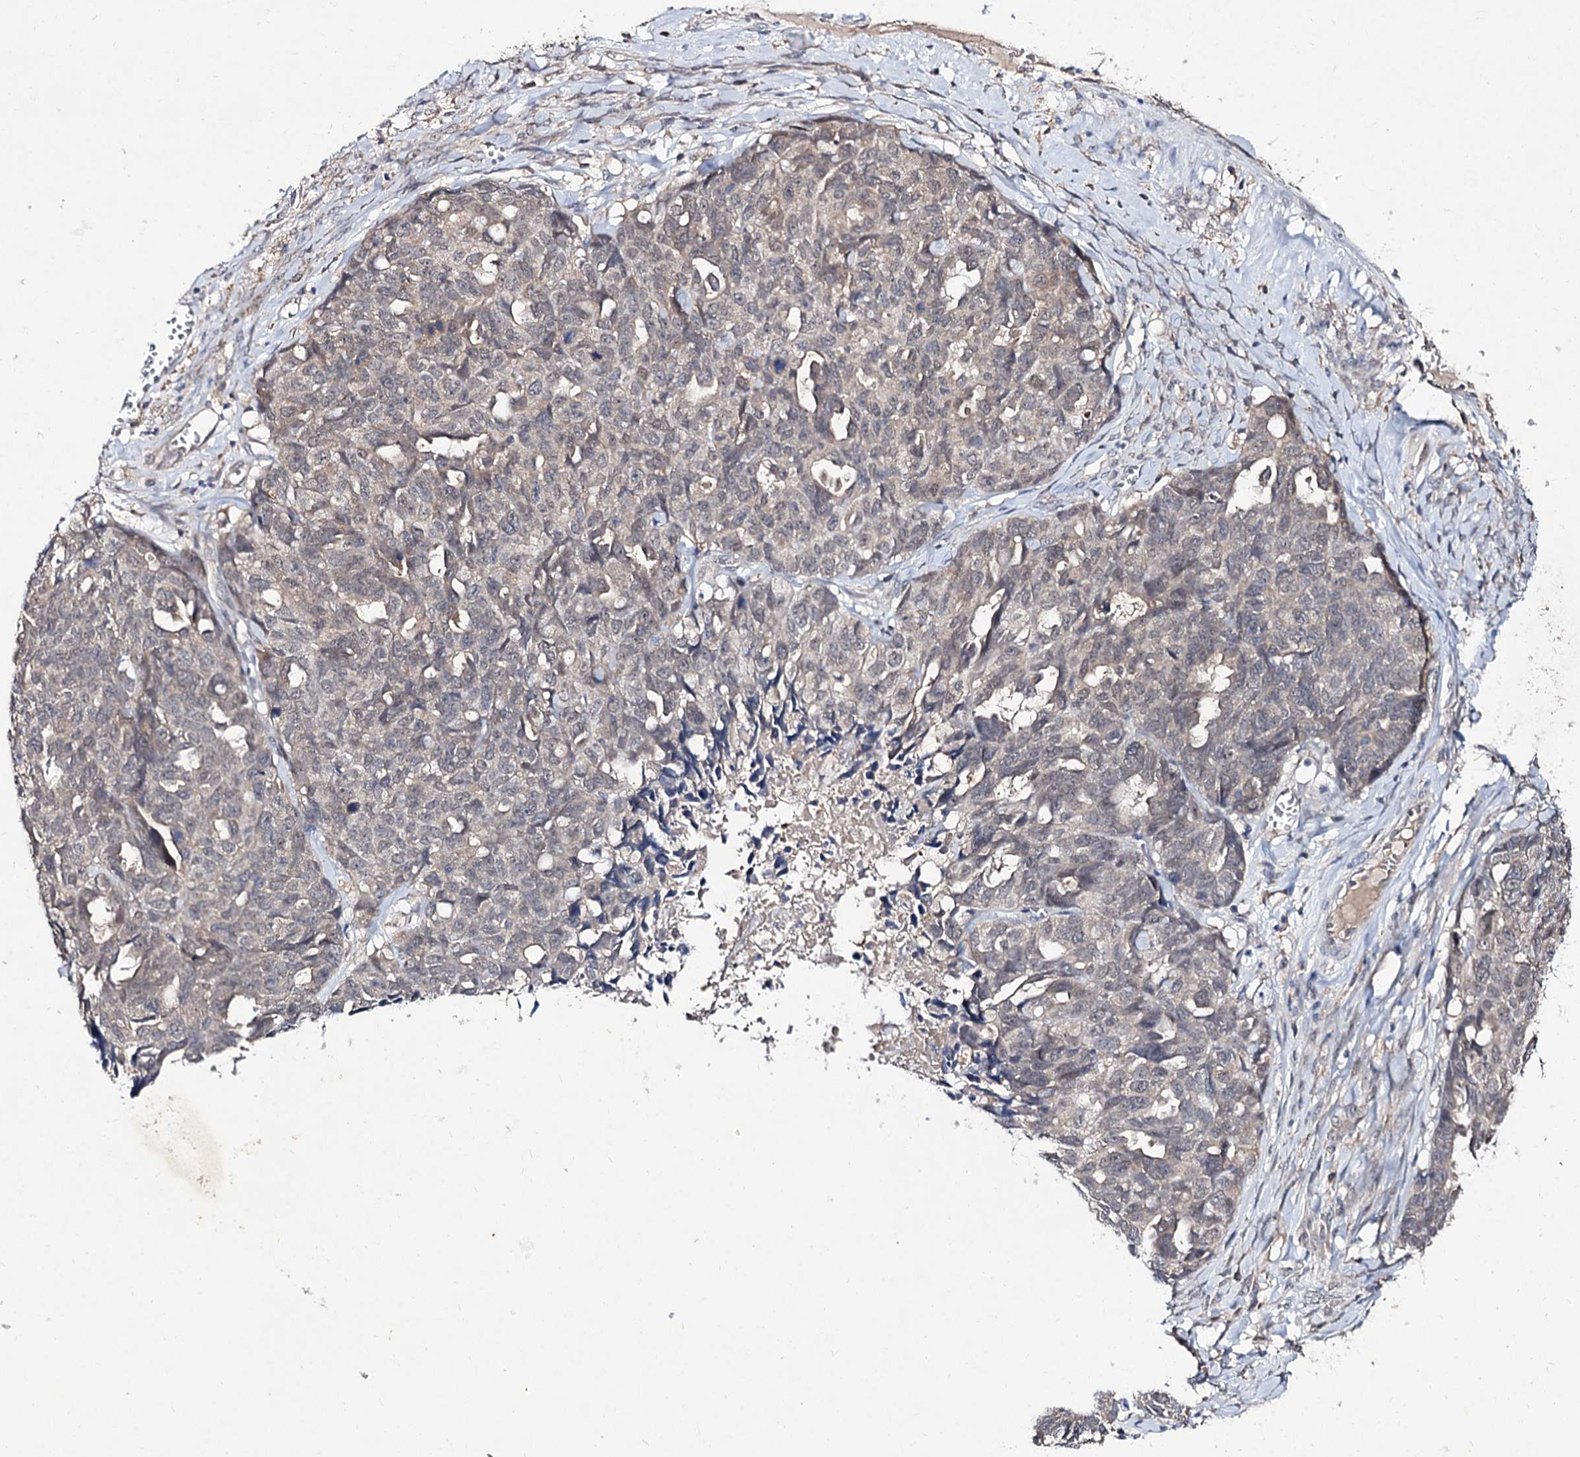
{"staining": {"intensity": "negative", "quantity": "none", "location": "none"}, "tissue": "ovarian cancer", "cell_type": "Tumor cells", "image_type": "cancer", "snomed": [{"axis": "morphology", "description": "Cystadenocarcinoma, serous, NOS"}, {"axis": "topography", "description": "Ovary"}], "caption": "Protein analysis of ovarian serous cystadenocarcinoma reveals no significant expression in tumor cells. Nuclei are stained in blue.", "gene": "ACTR6", "patient": {"sex": "female", "age": 79}}